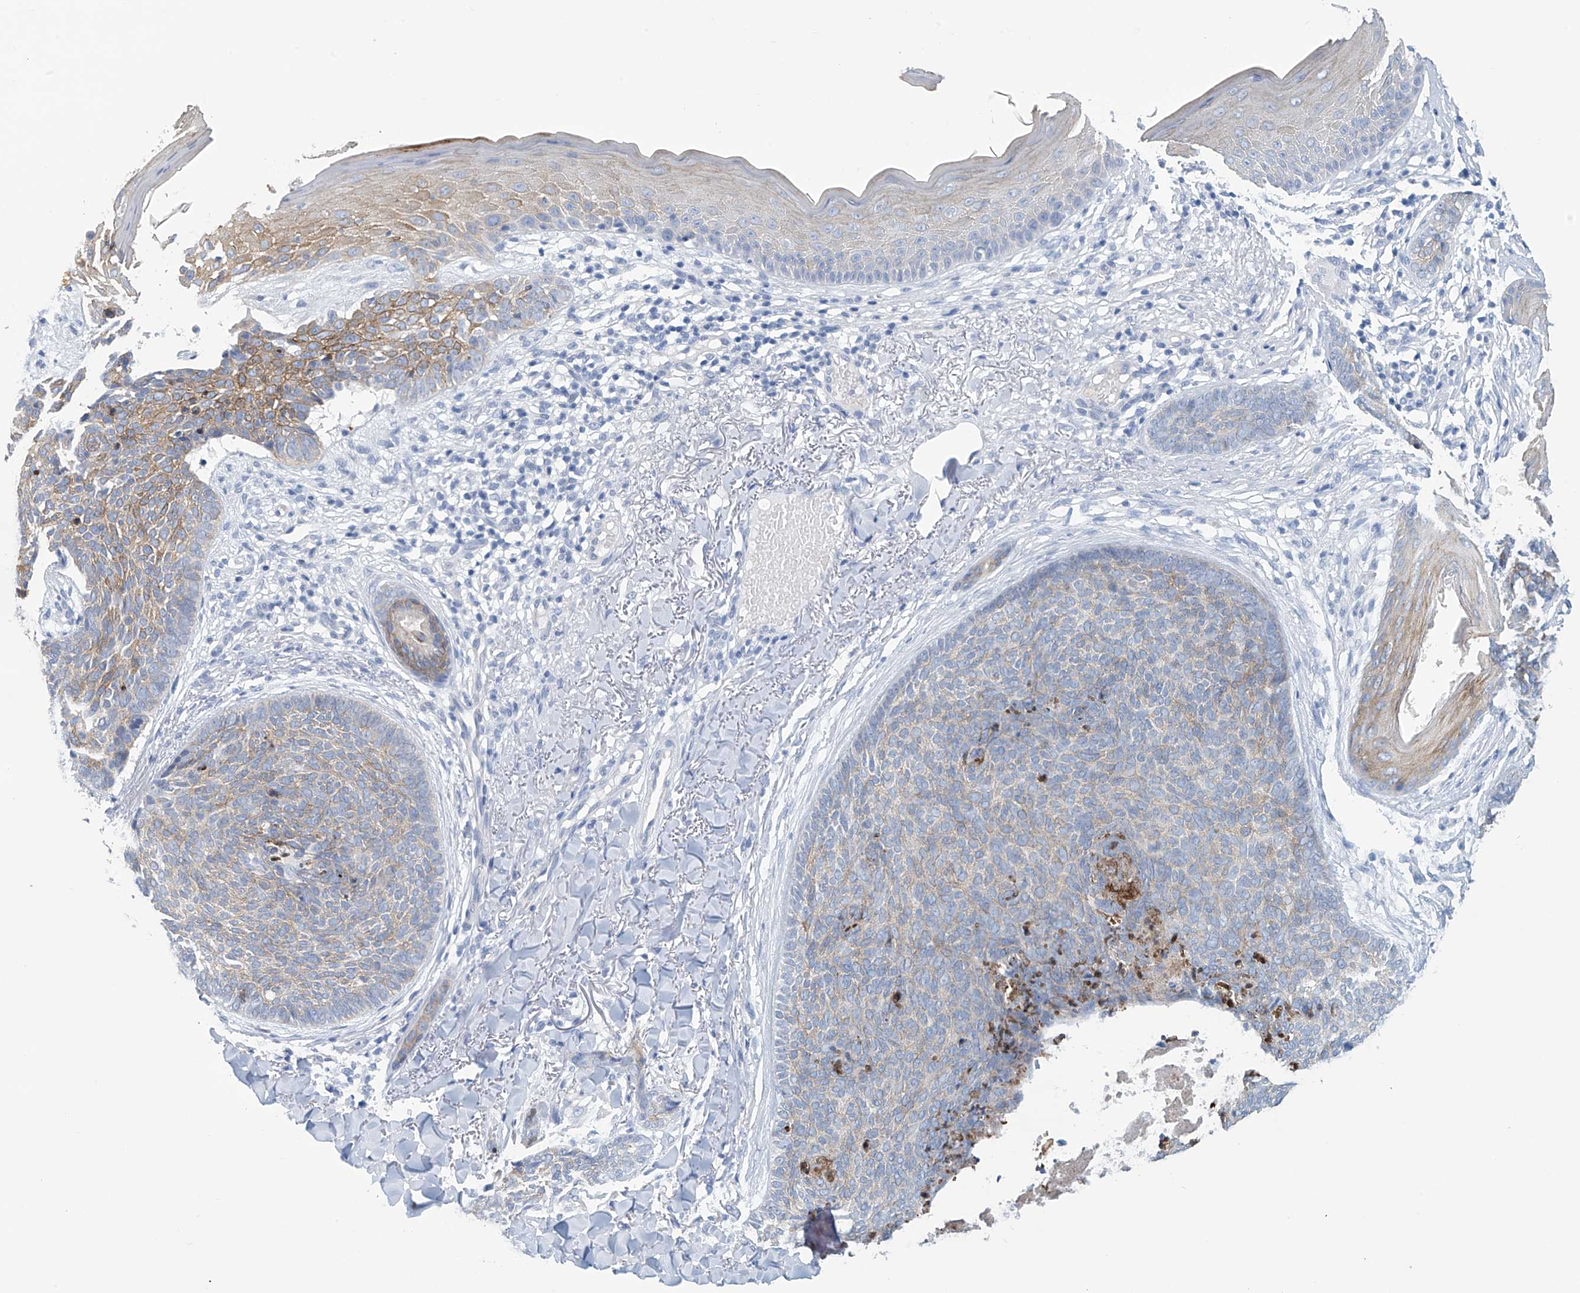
{"staining": {"intensity": "weak", "quantity": "<25%", "location": "cytoplasmic/membranous"}, "tissue": "skin cancer", "cell_type": "Tumor cells", "image_type": "cancer", "snomed": [{"axis": "morphology", "description": "Basal cell carcinoma"}, {"axis": "topography", "description": "Skin"}], "caption": "Skin cancer stained for a protein using immunohistochemistry demonstrates no positivity tumor cells.", "gene": "DSP", "patient": {"sex": "female", "age": 70}}